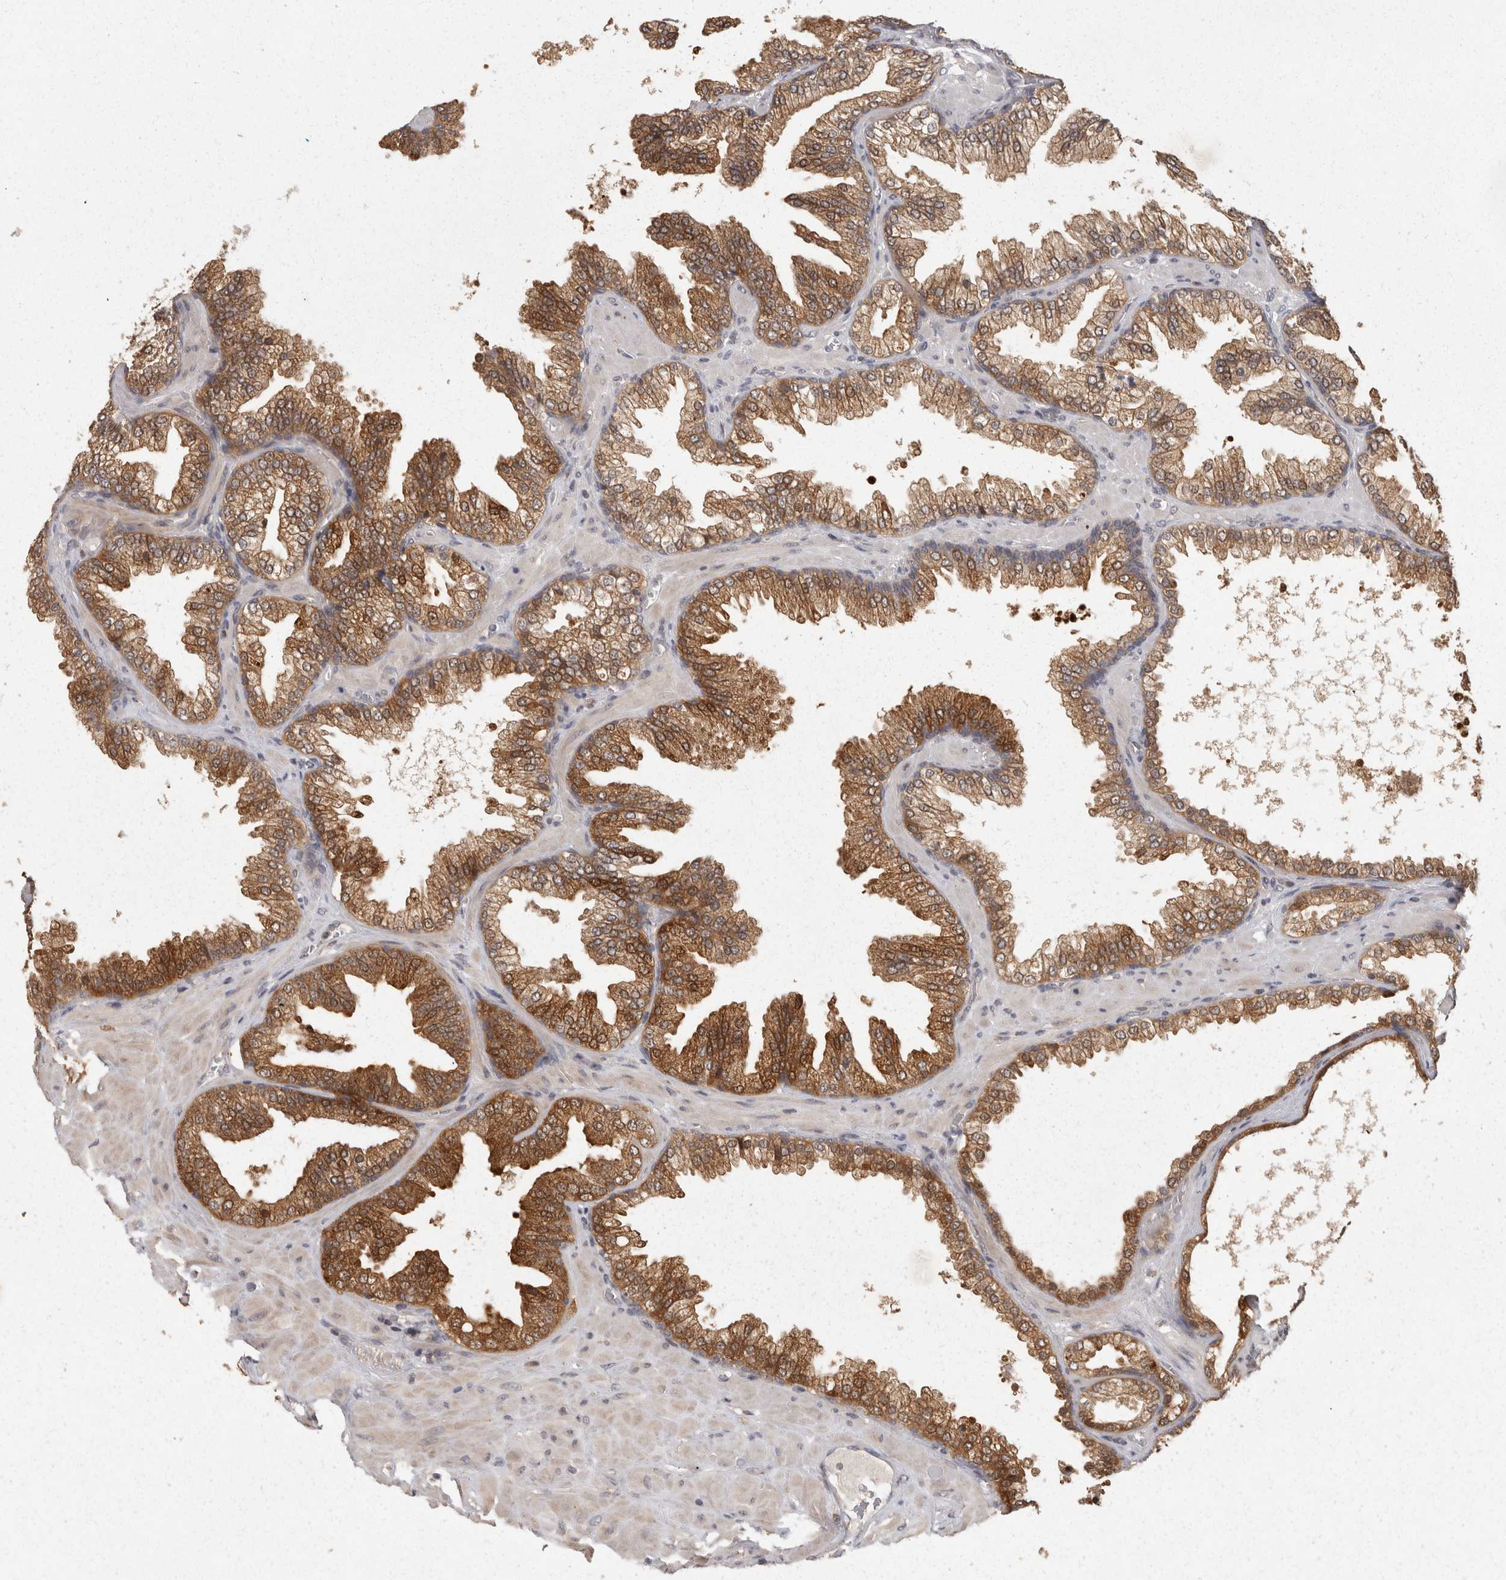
{"staining": {"intensity": "moderate", "quantity": ">75%", "location": "cytoplasmic/membranous"}, "tissue": "prostate cancer", "cell_type": "Tumor cells", "image_type": "cancer", "snomed": [{"axis": "morphology", "description": "Adenocarcinoma, Low grade"}, {"axis": "topography", "description": "Prostate"}], "caption": "This is a histology image of immunohistochemistry staining of prostate cancer (low-grade adenocarcinoma), which shows moderate positivity in the cytoplasmic/membranous of tumor cells.", "gene": "ACAT2", "patient": {"sex": "male", "age": 62}}